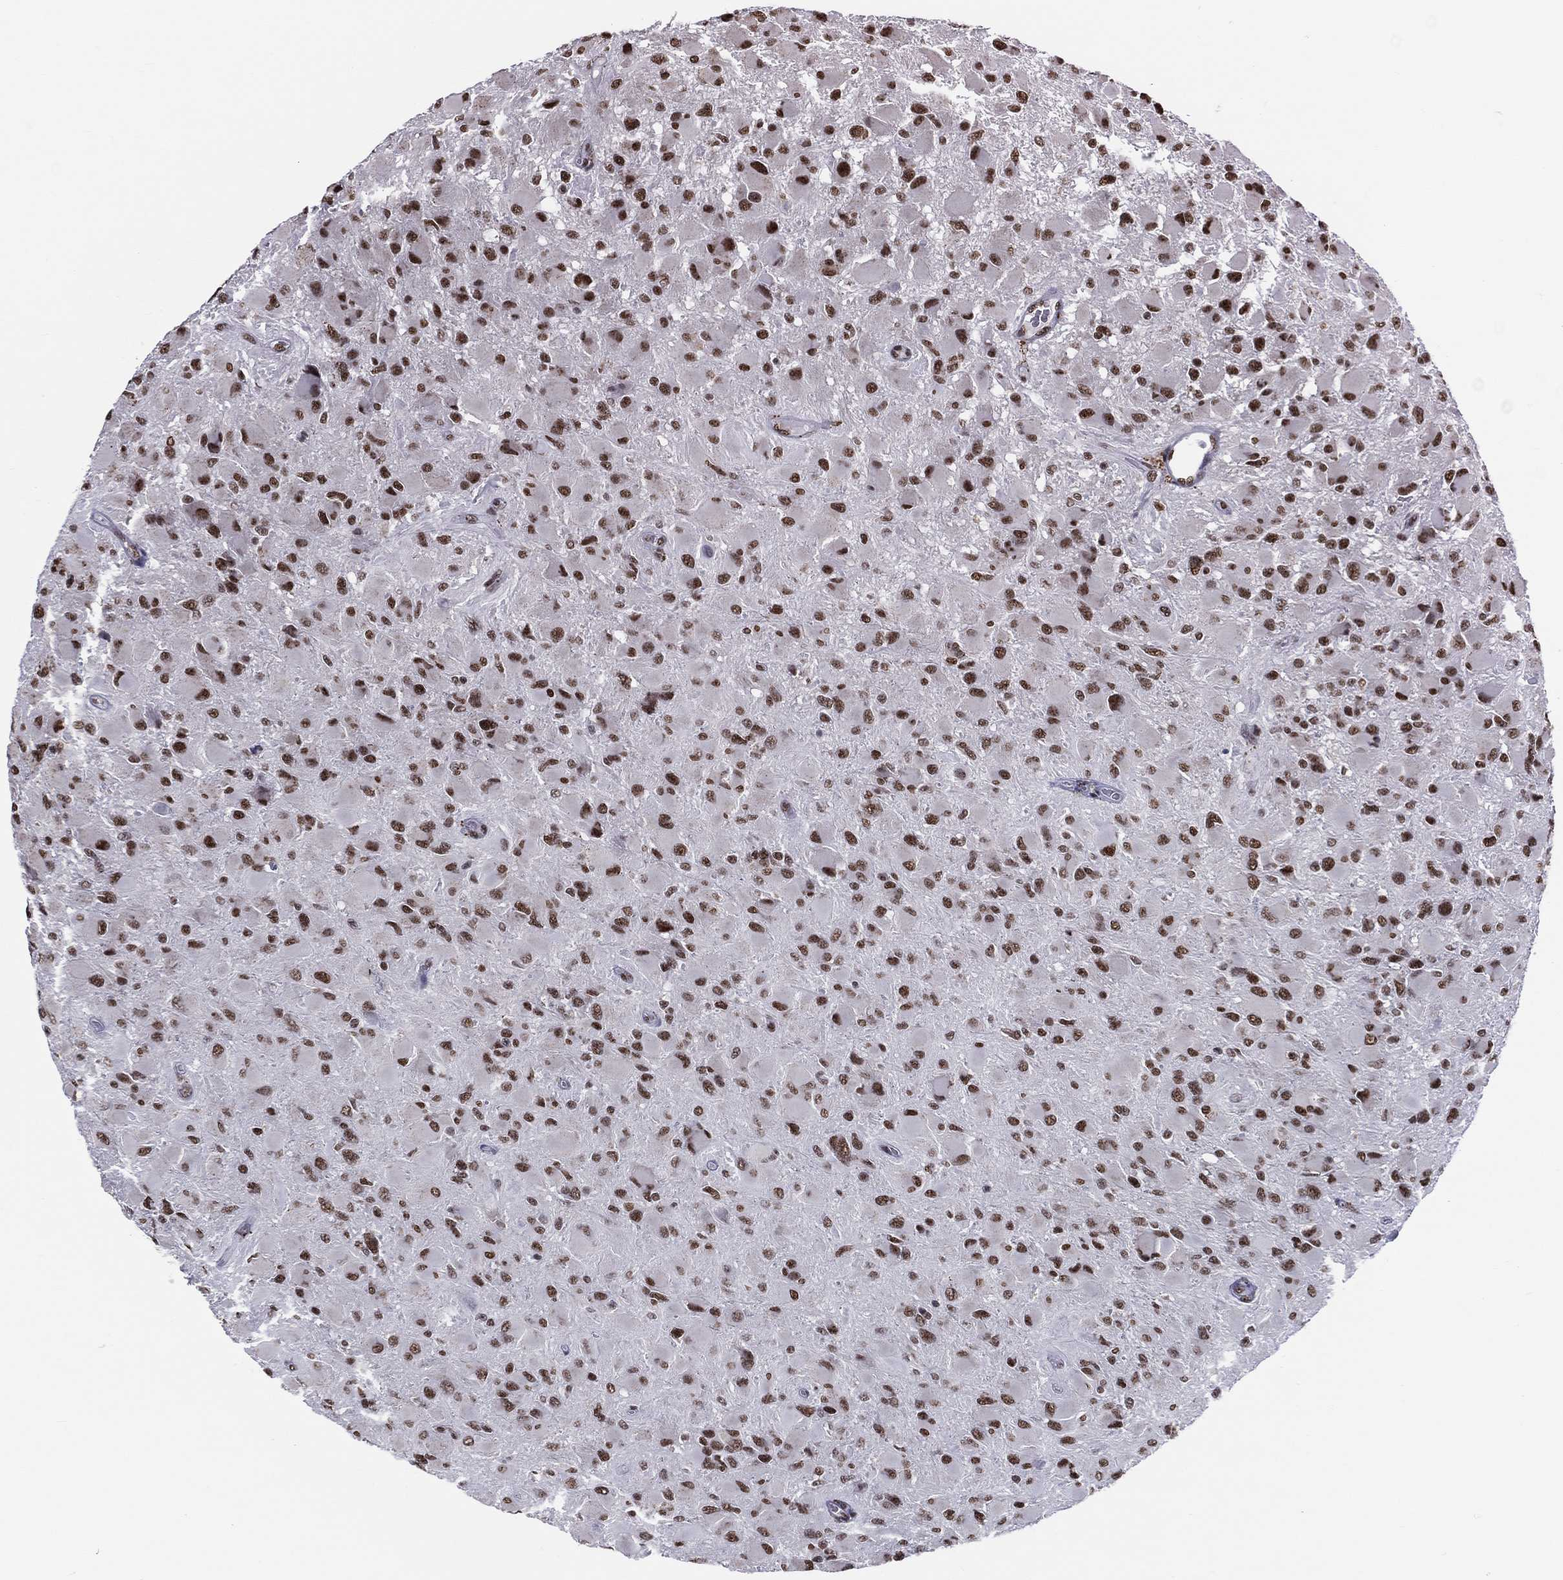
{"staining": {"intensity": "strong", "quantity": ">75%", "location": "nuclear"}, "tissue": "glioma", "cell_type": "Tumor cells", "image_type": "cancer", "snomed": [{"axis": "morphology", "description": "Glioma, malignant, High grade"}, {"axis": "topography", "description": "Cerebral cortex"}], "caption": "High-grade glioma (malignant) stained with a protein marker displays strong staining in tumor cells.", "gene": "ZNF7", "patient": {"sex": "female", "age": 36}}